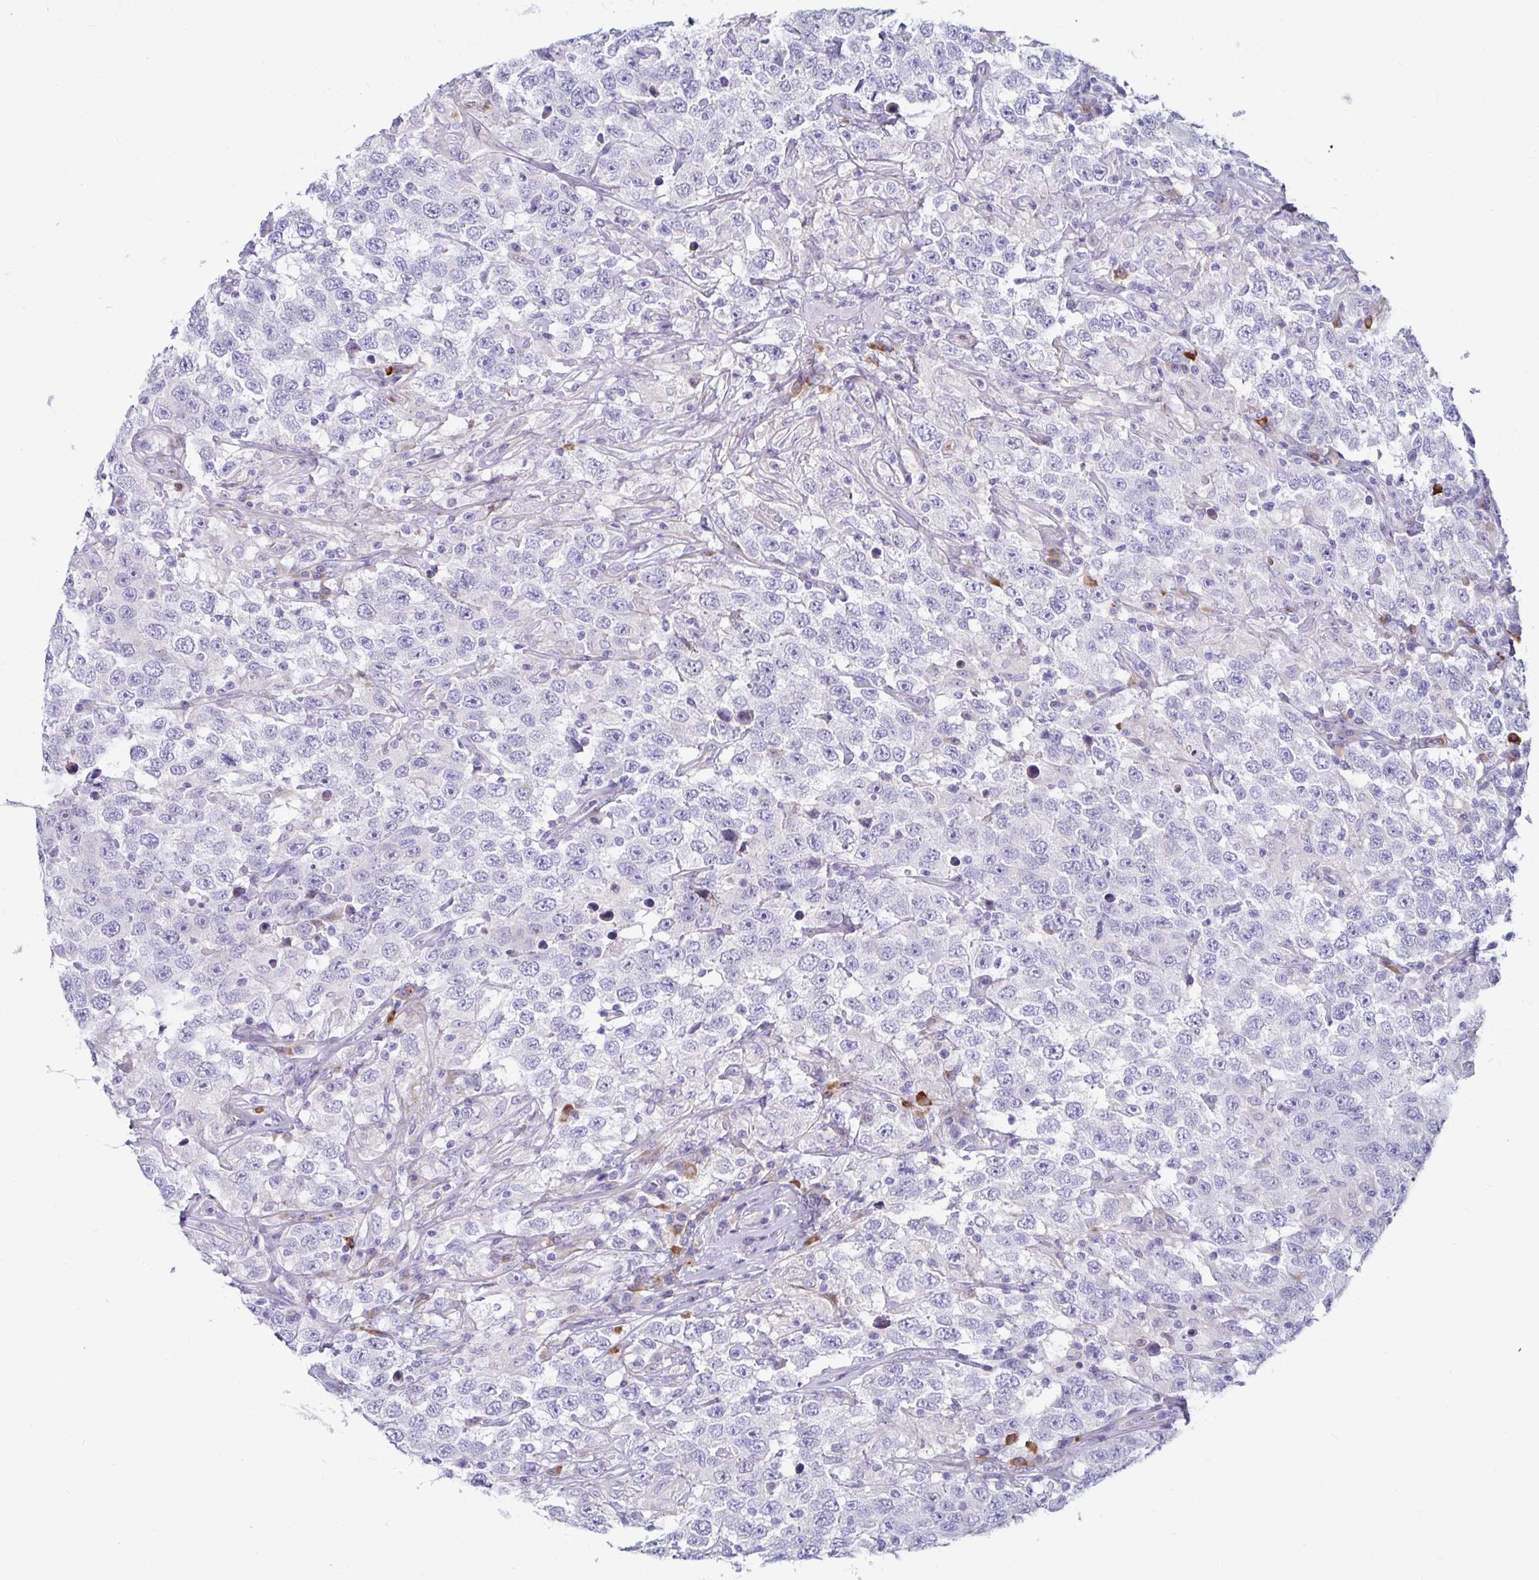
{"staining": {"intensity": "negative", "quantity": "none", "location": "none"}, "tissue": "testis cancer", "cell_type": "Tumor cells", "image_type": "cancer", "snomed": [{"axis": "morphology", "description": "Seminoma, NOS"}, {"axis": "topography", "description": "Testis"}], "caption": "Immunohistochemistry photomicrograph of neoplastic tissue: testis cancer (seminoma) stained with DAB (3,3'-diaminobenzidine) displays no significant protein staining in tumor cells.", "gene": "TFPI2", "patient": {"sex": "male", "age": 41}}